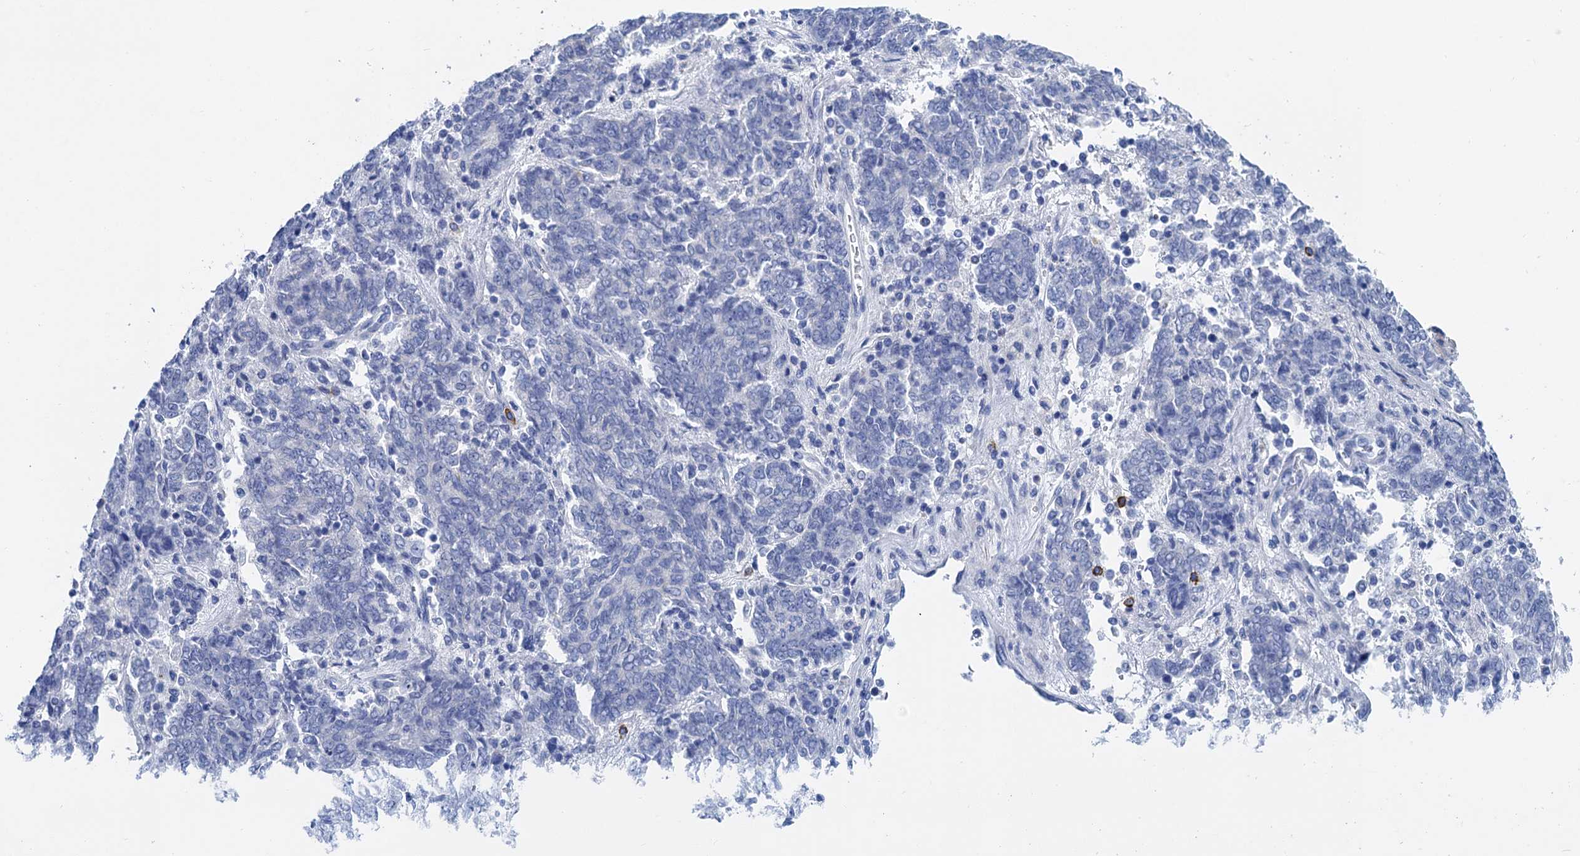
{"staining": {"intensity": "negative", "quantity": "none", "location": "none"}, "tissue": "endometrial cancer", "cell_type": "Tumor cells", "image_type": "cancer", "snomed": [{"axis": "morphology", "description": "Adenocarcinoma, NOS"}, {"axis": "topography", "description": "Endometrium"}], "caption": "Immunohistochemistry of human endometrial cancer (adenocarcinoma) demonstrates no staining in tumor cells.", "gene": "NLRP10", "patient": {"sex": "female", "age": 80}}